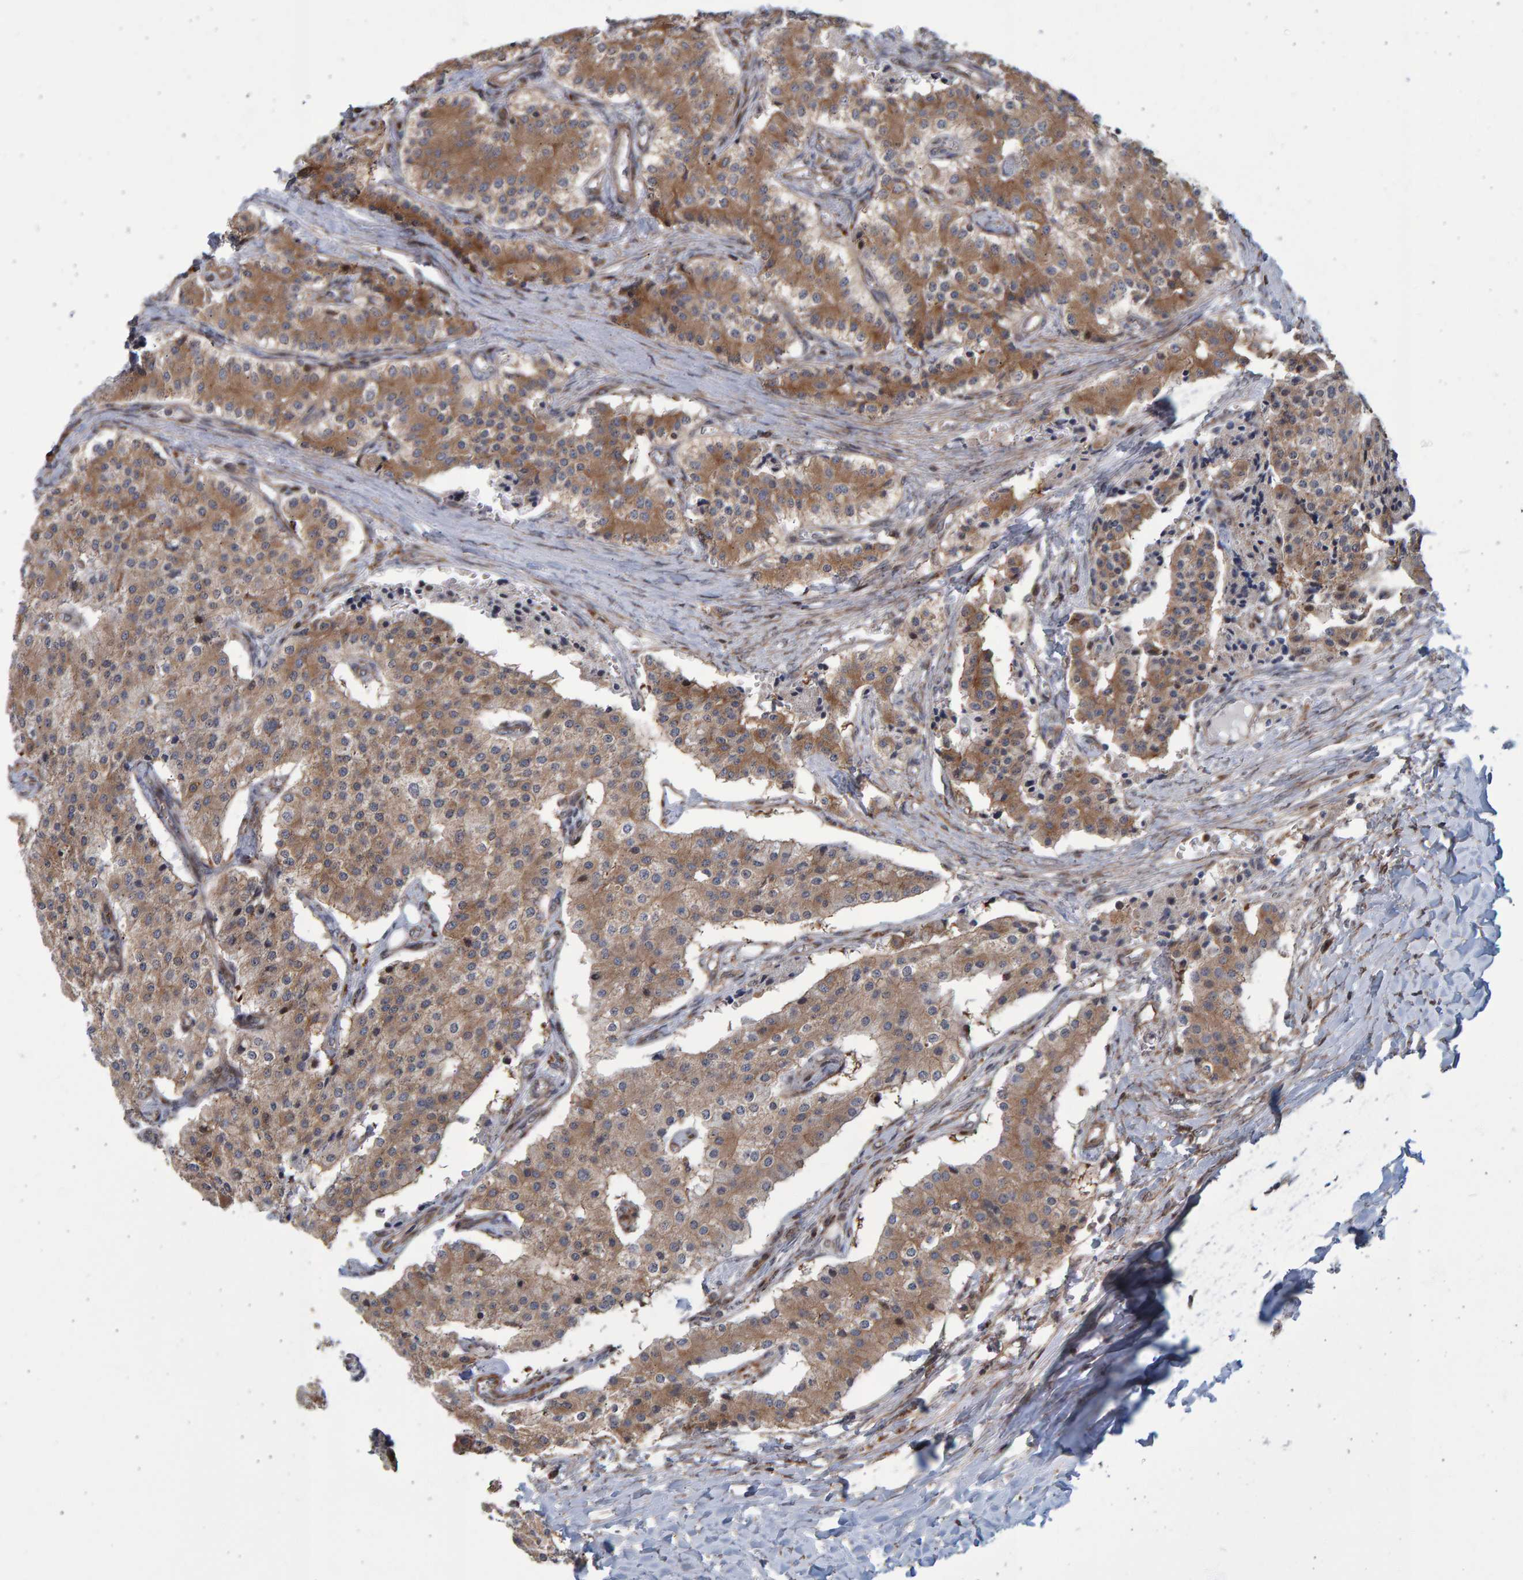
{"staining": {"intensity": "moderate", "quantity": ">75%", "location": "cytoplasmic/membranous"}, "tissue": "carcinoid", "cell_type": "Tumor cells", "image_type": "cancer", "snomed": [{"axis": "morphology", "description": "Carcinoid, malignant, NOS"}, {"axis": "topography", "description": "Colon"}], "caption": "This histopathology image reveals immunohistochemistry staining of human carcinoid (malignant), with medium moderate cytoplasmic/membranous expression in about >75% of tumor cells.", "gene": "LRBA", "patient": {"sex": "female", "age": 52}}